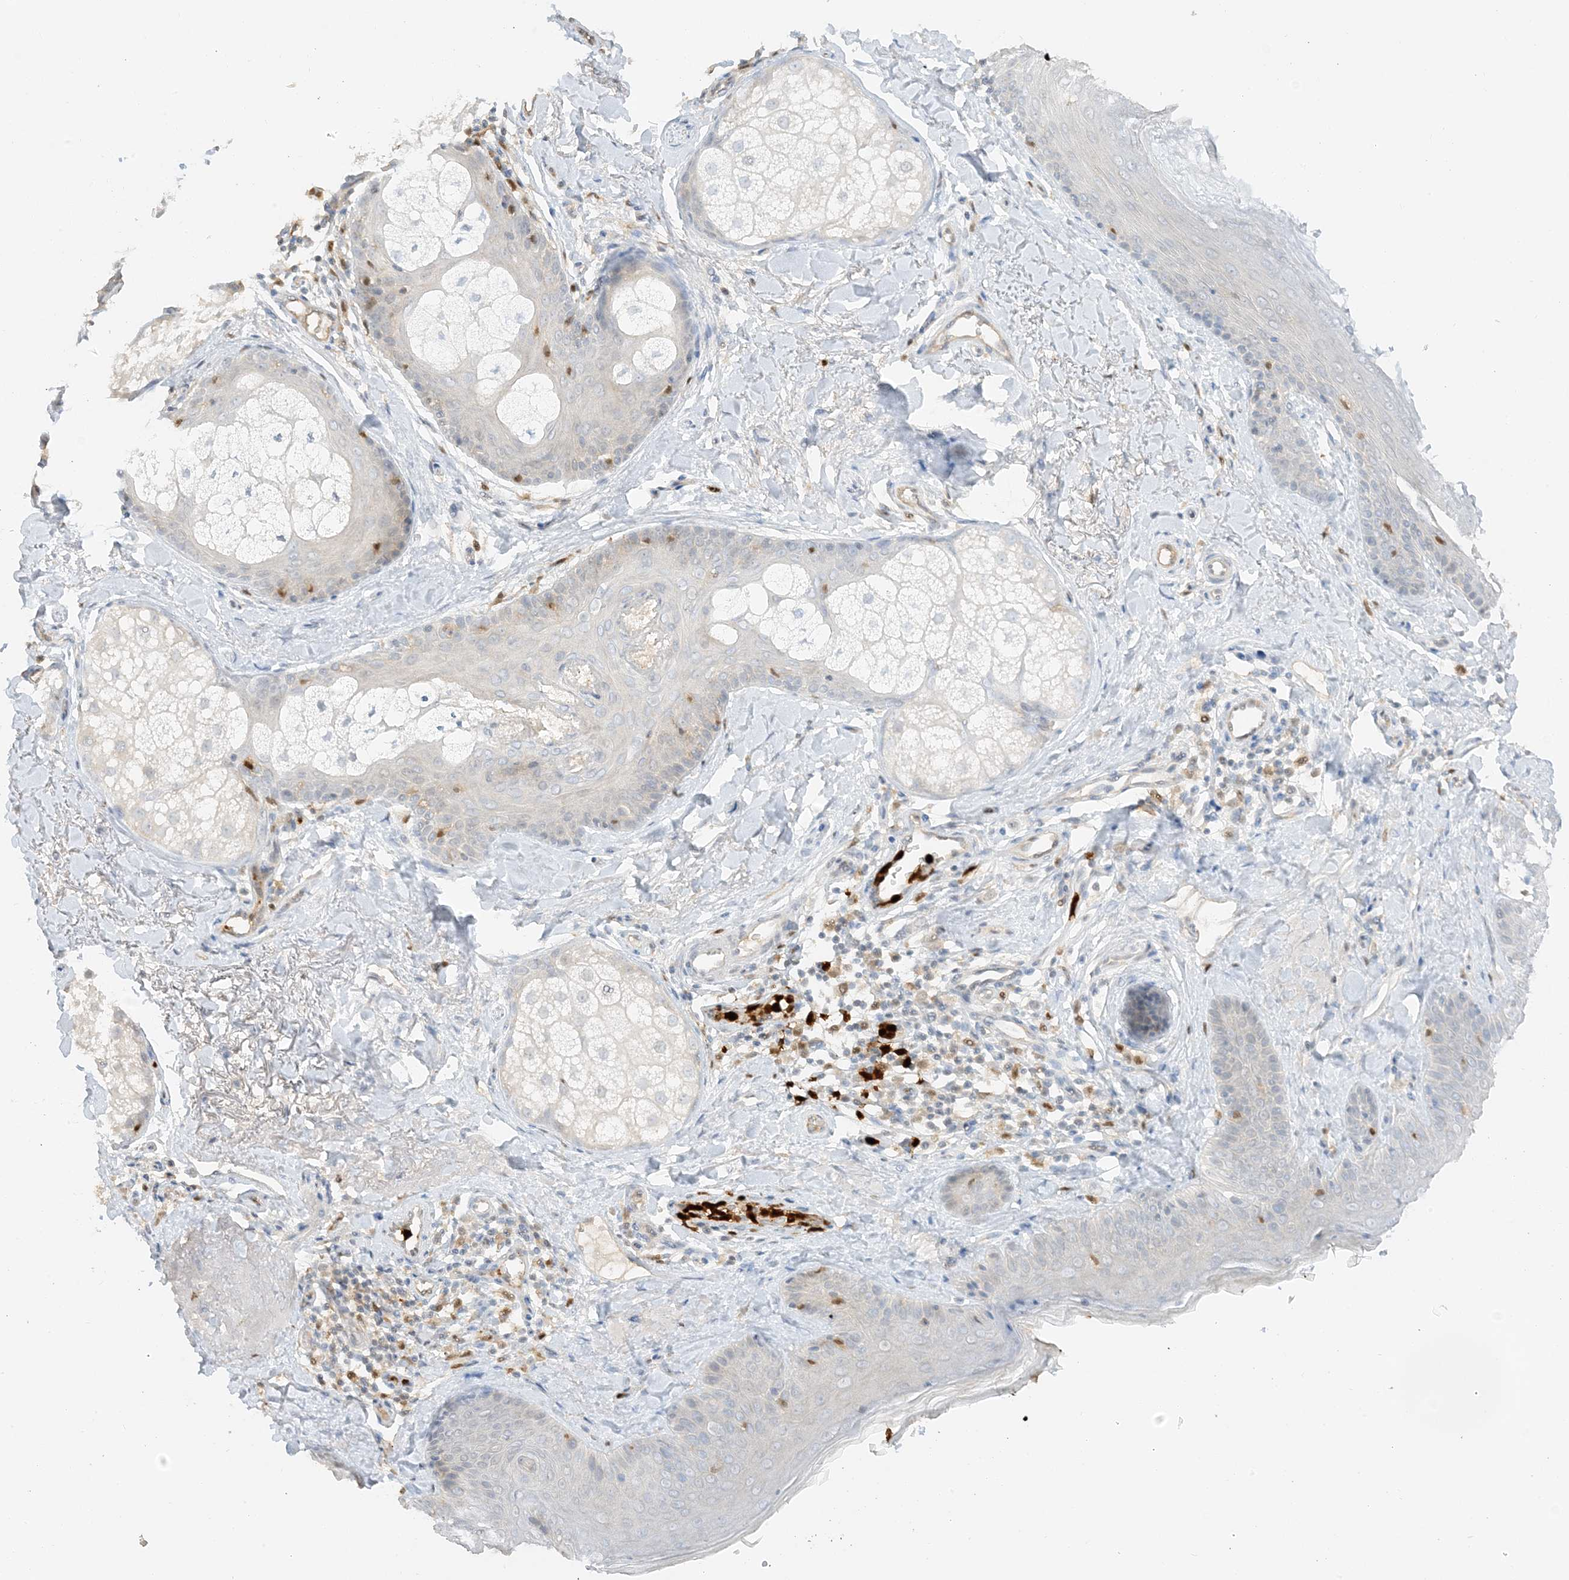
{"staining": {"intensity": "negative", "quantity": "none", "location": "none"}, "tissue": "skin", "cell_type": "Fibroblasts", "image_type": "normal", "snomed": [{"axis": "morphology", "description": "Normal tissue, NOS"}, {"axis": "topography", "description": "Skin"}], "caption": "This micrograph is of benign skin stained with immunohistochemistry to label a protein in brown with the nuclei are counter-stained blue. There is no positivity in fibroblasts.", "gene": "GCA", "patient": {"sex": "male", "age": 57}}